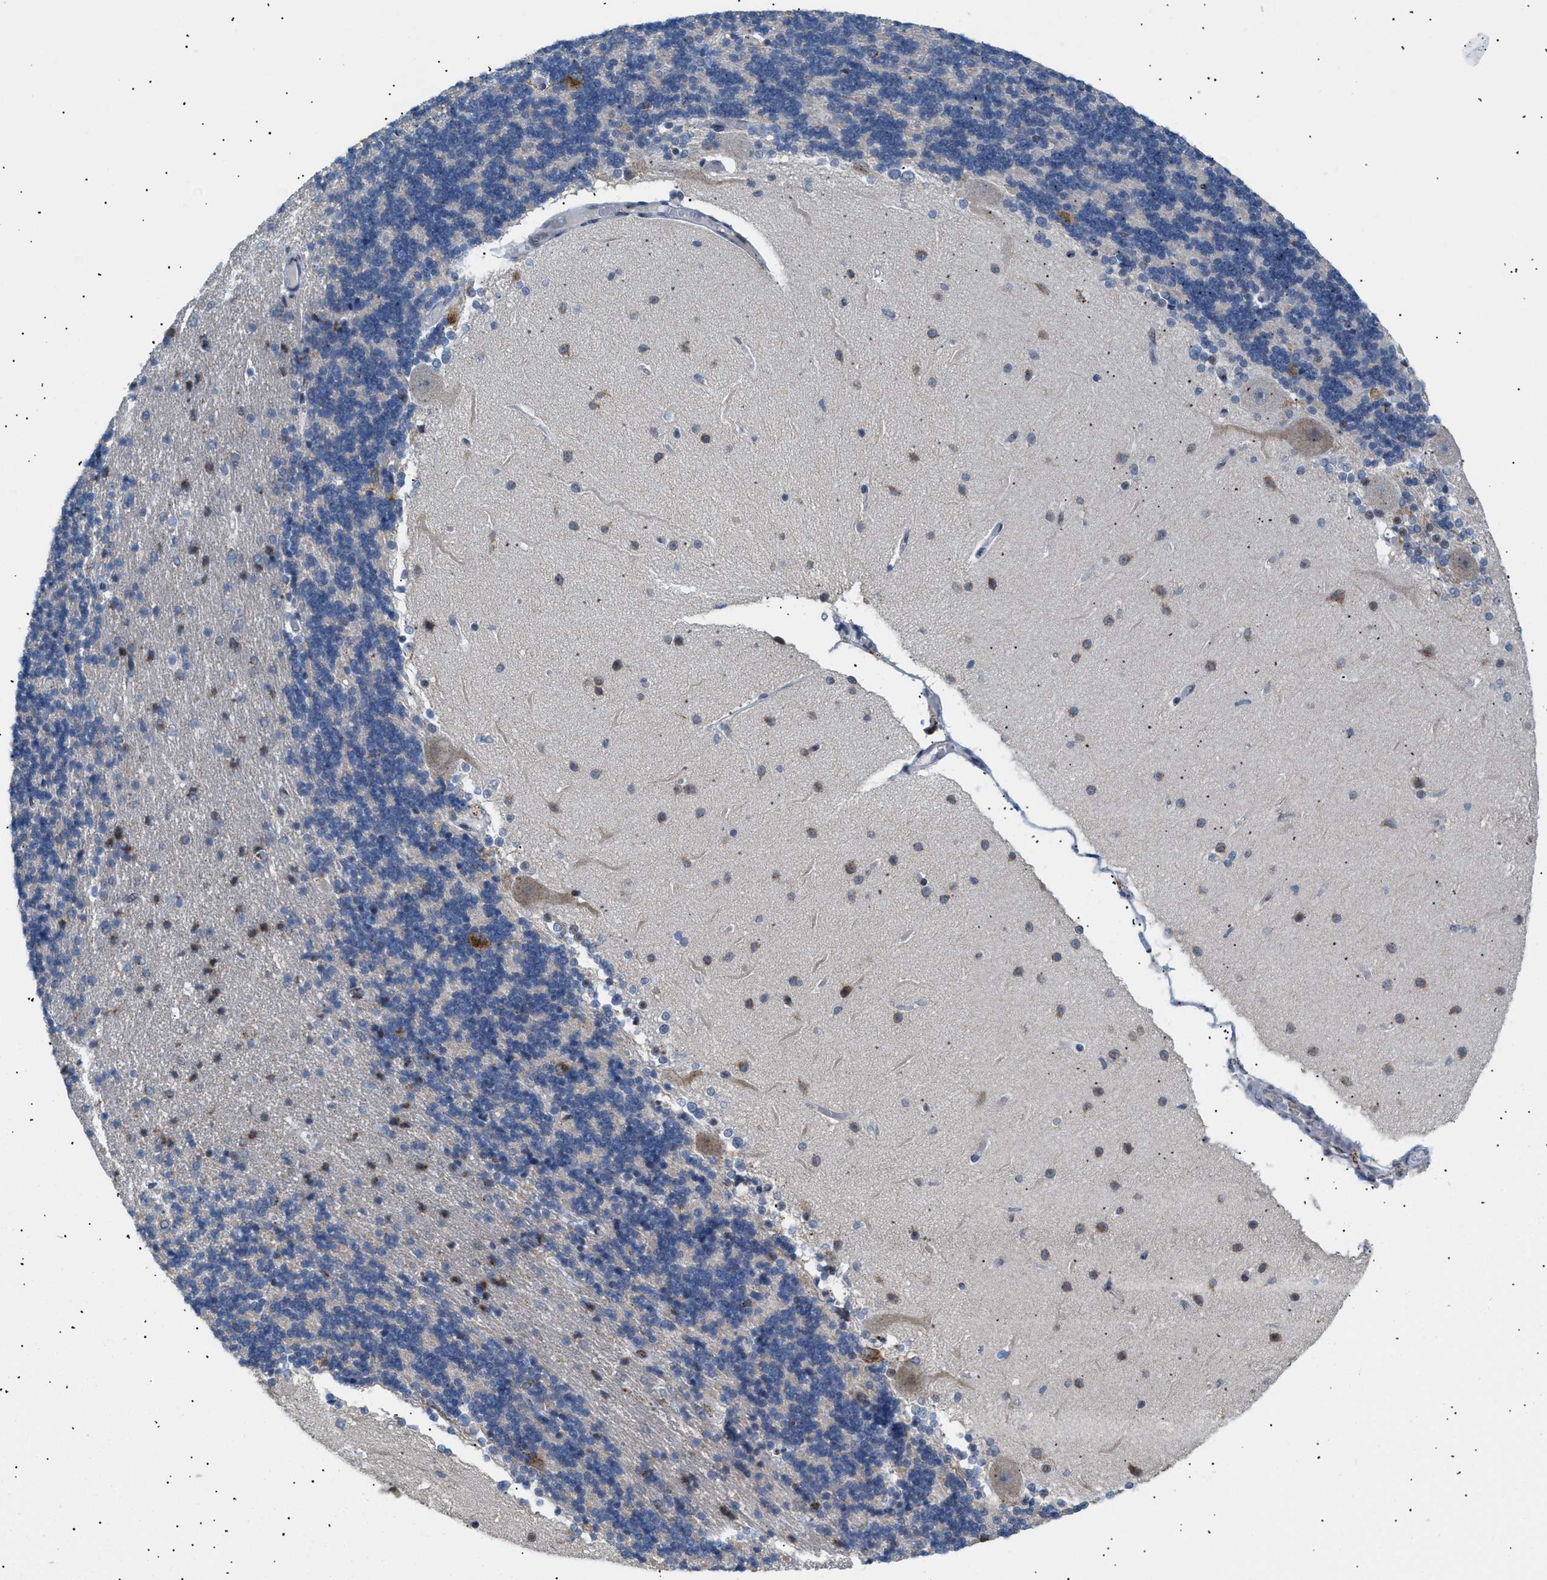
{"staining": {"intensity": "moderate", "quantity": "<25%", "location": "nuclear"}, "tissue": "cerebellum", "cell_type": "Cells in granular layer", "image_type": "normal", "snomed": [{"axis": "morphology", "description": "Normal tissue, NOS"}, {"axis": "topography", "description": "Cerebellum"}], "caption": "Immunohistochemical staining of benign cerebellum demonstrates low levels of moderate nuclear expression in about <25% of cells in granular layer. (Brightfield microscopy of DAB IHC at high magnification).", "gene": "PPARD", "patient": {"sex": "female", "age": 54}}